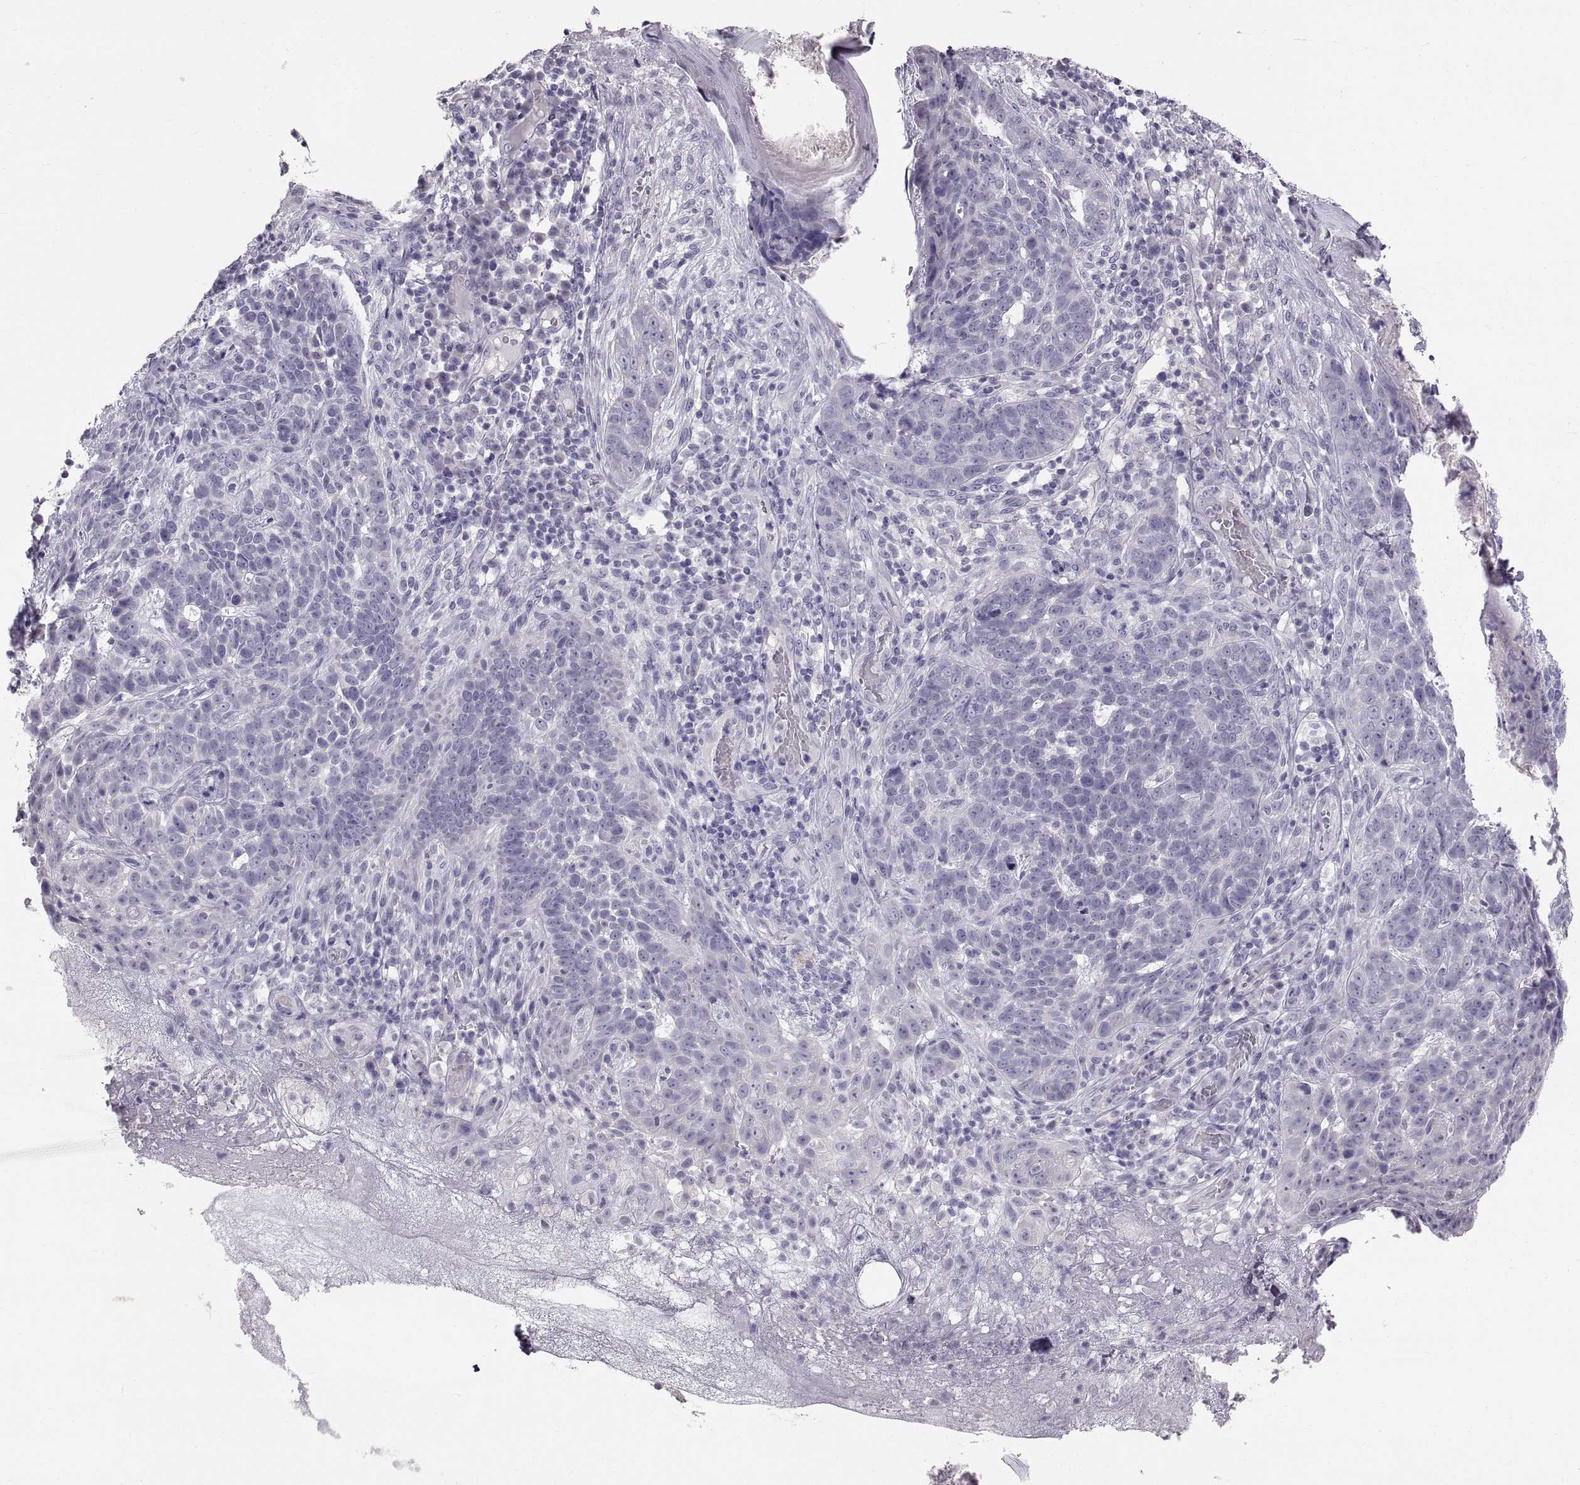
{"staining": {"intensity": "negative", "quantity": "none", "location": "none"}, "tissue": "skin cancer", "cell_type": "Tumor cells", "image_type": "cancer", "snomed": [{"axis": "morphology", "description": "Basal cell carcinoma"}, {"axis": "topography", "description": "Skin"}], "caption": "This micrograph is of basal cell carcinoma (skin) stained with immunohistochemistry (IHC) to label a protein in brown with the nuclei are counter-stained blue. There is no positivity in tumor cells. (DAB (3,3'-diaminobenzidine) immunohistochemistry with hematoxylin counter stain).", "gene": "WBP2NL", "patient": {"sex": "female", "age": 69}}